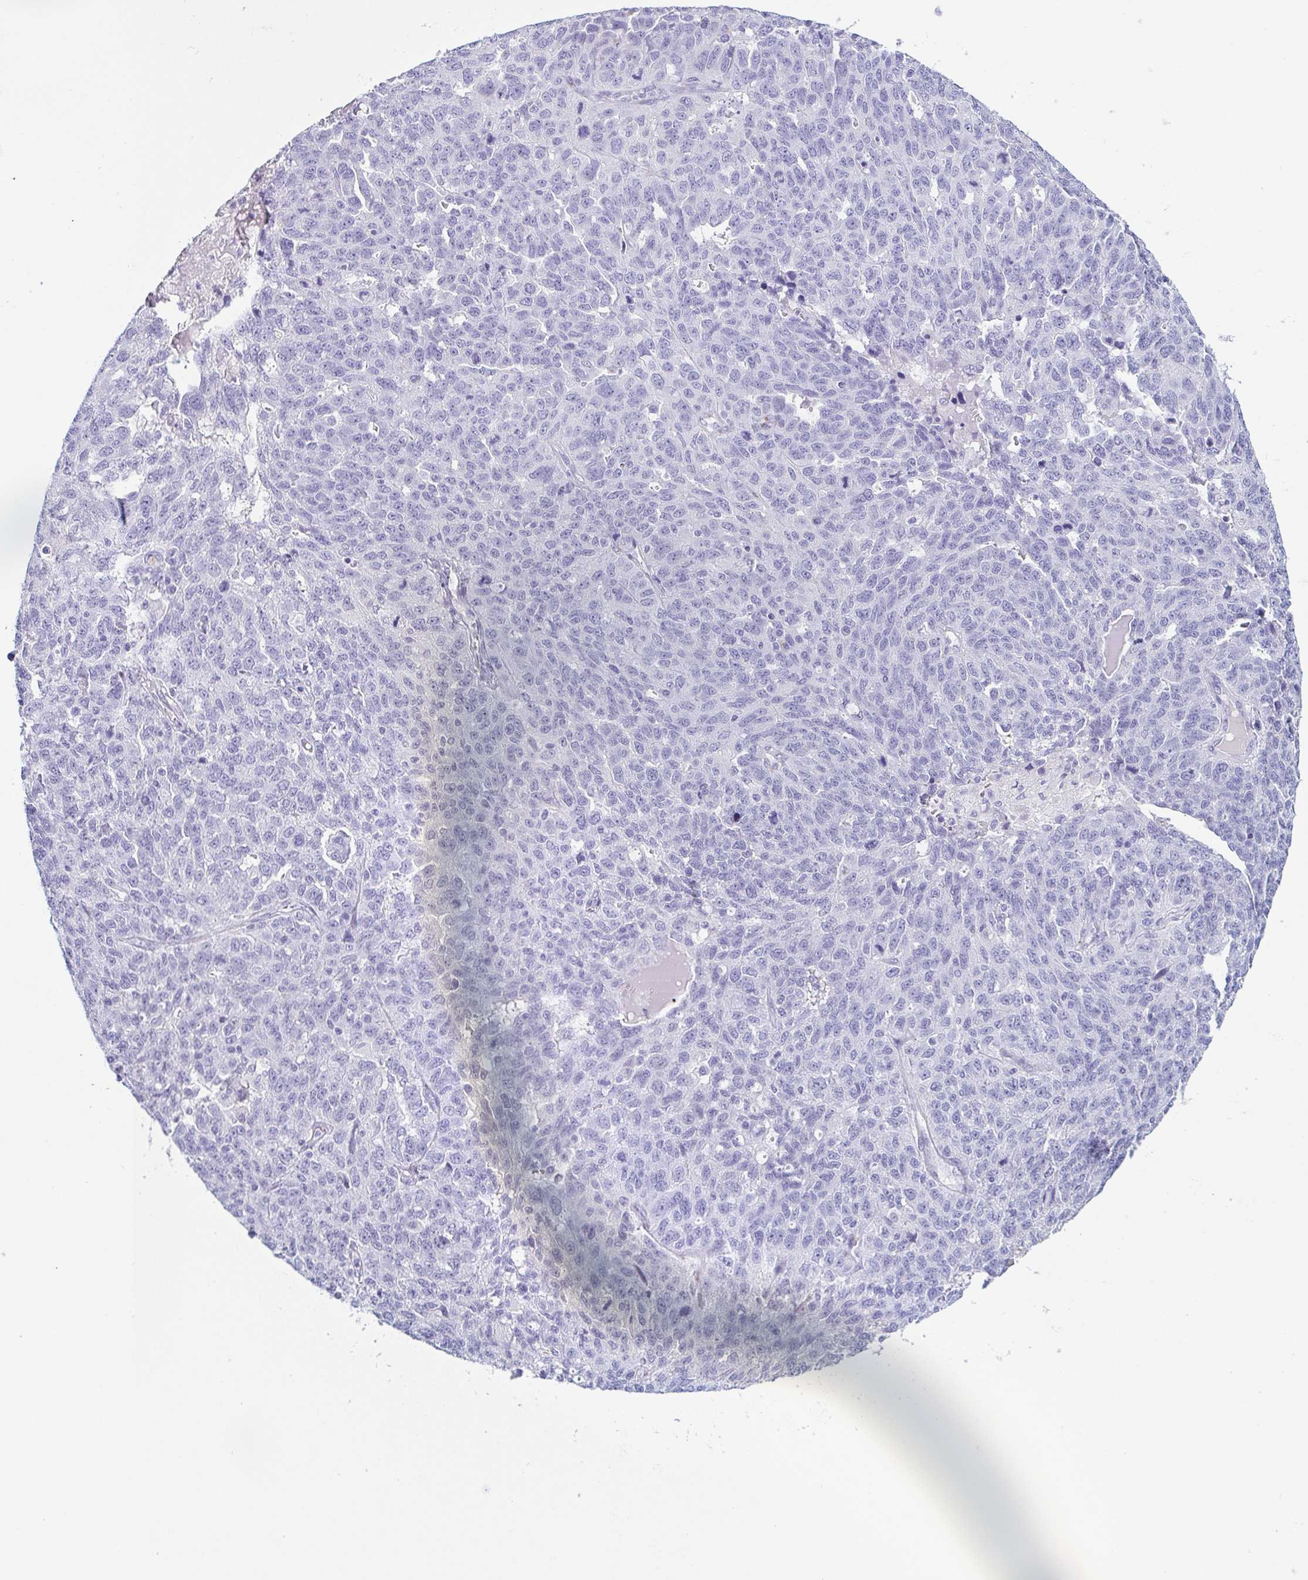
{"staining": {"intensity": "negative", "quantity": "none", "location": "none"}, "tissue": "ovarian cancer", "cell_type": "Tumor cells", "image_type": "cancer", "snomed": [{"axis": "morphology", "description": "Cystadenocarcinoma, serous, NOS"}, {"axis": "topography", "description": "Ovary"}], "caption": "Immunohistochemistry micrograph of human serous cystadenocarcinoma (ovarian) stained for a protein (brown), which displays no staining in tumor cells.", "gene": "LDLRAD1", "patient": {"sex": "female", "age": 71}}